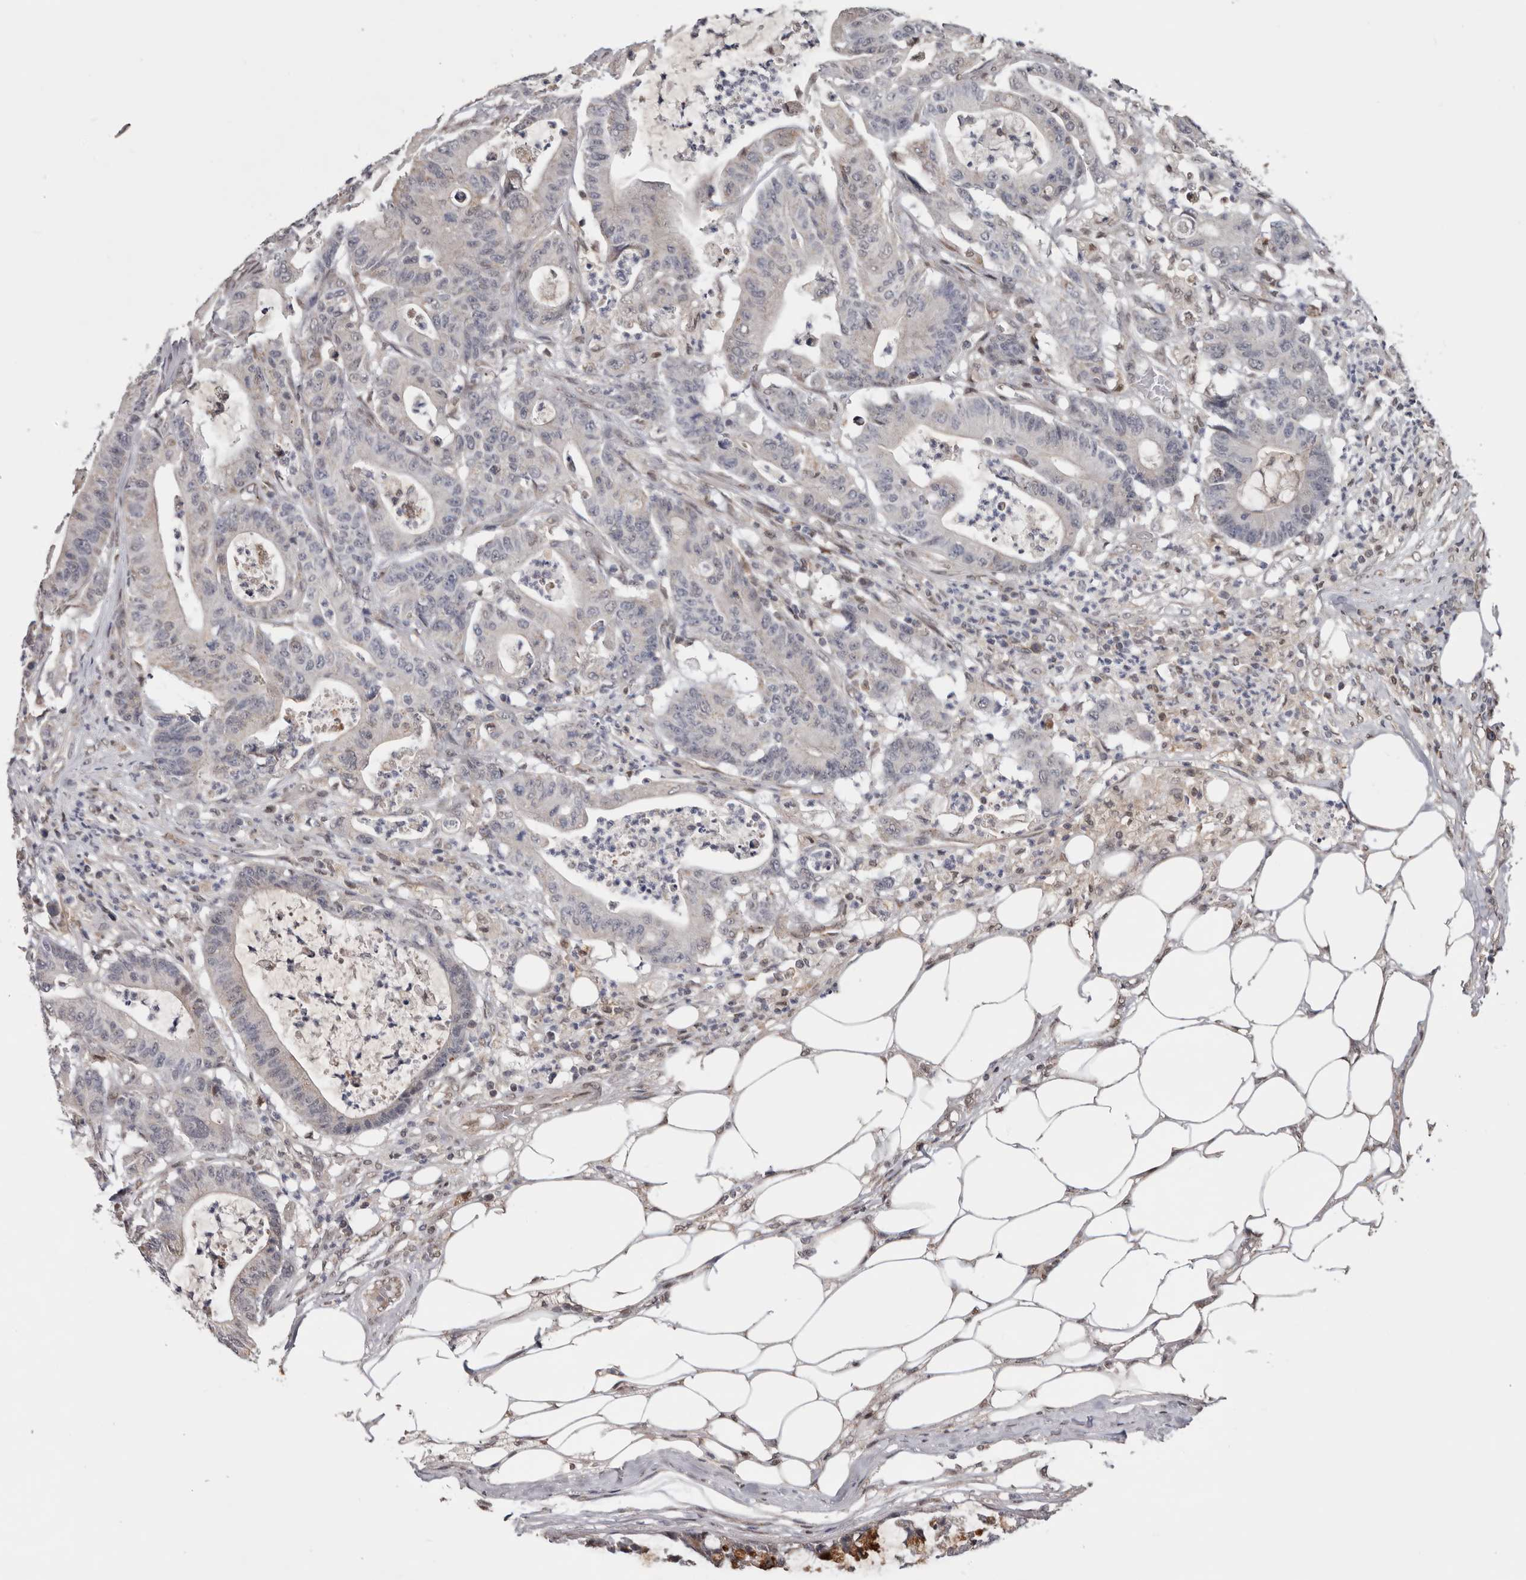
{"staining": {"intensity": "negative", "quantity": "none", "location": "none"}, "tissue": "colorectal cancer", "cell_type": "Tumor cells", "image_type": "cancer", "snomed": [{"axis": "morphology", "description": "Adenocarcinoma, NOS"}, {"axis": "topography", "description": "Colon"}], "caption": "Tumor cells are negative for protein expression in human colorectal adenocarcinoma.", "gene": "MOGAT2", "patient": {"sex": "female", "age": 84}}